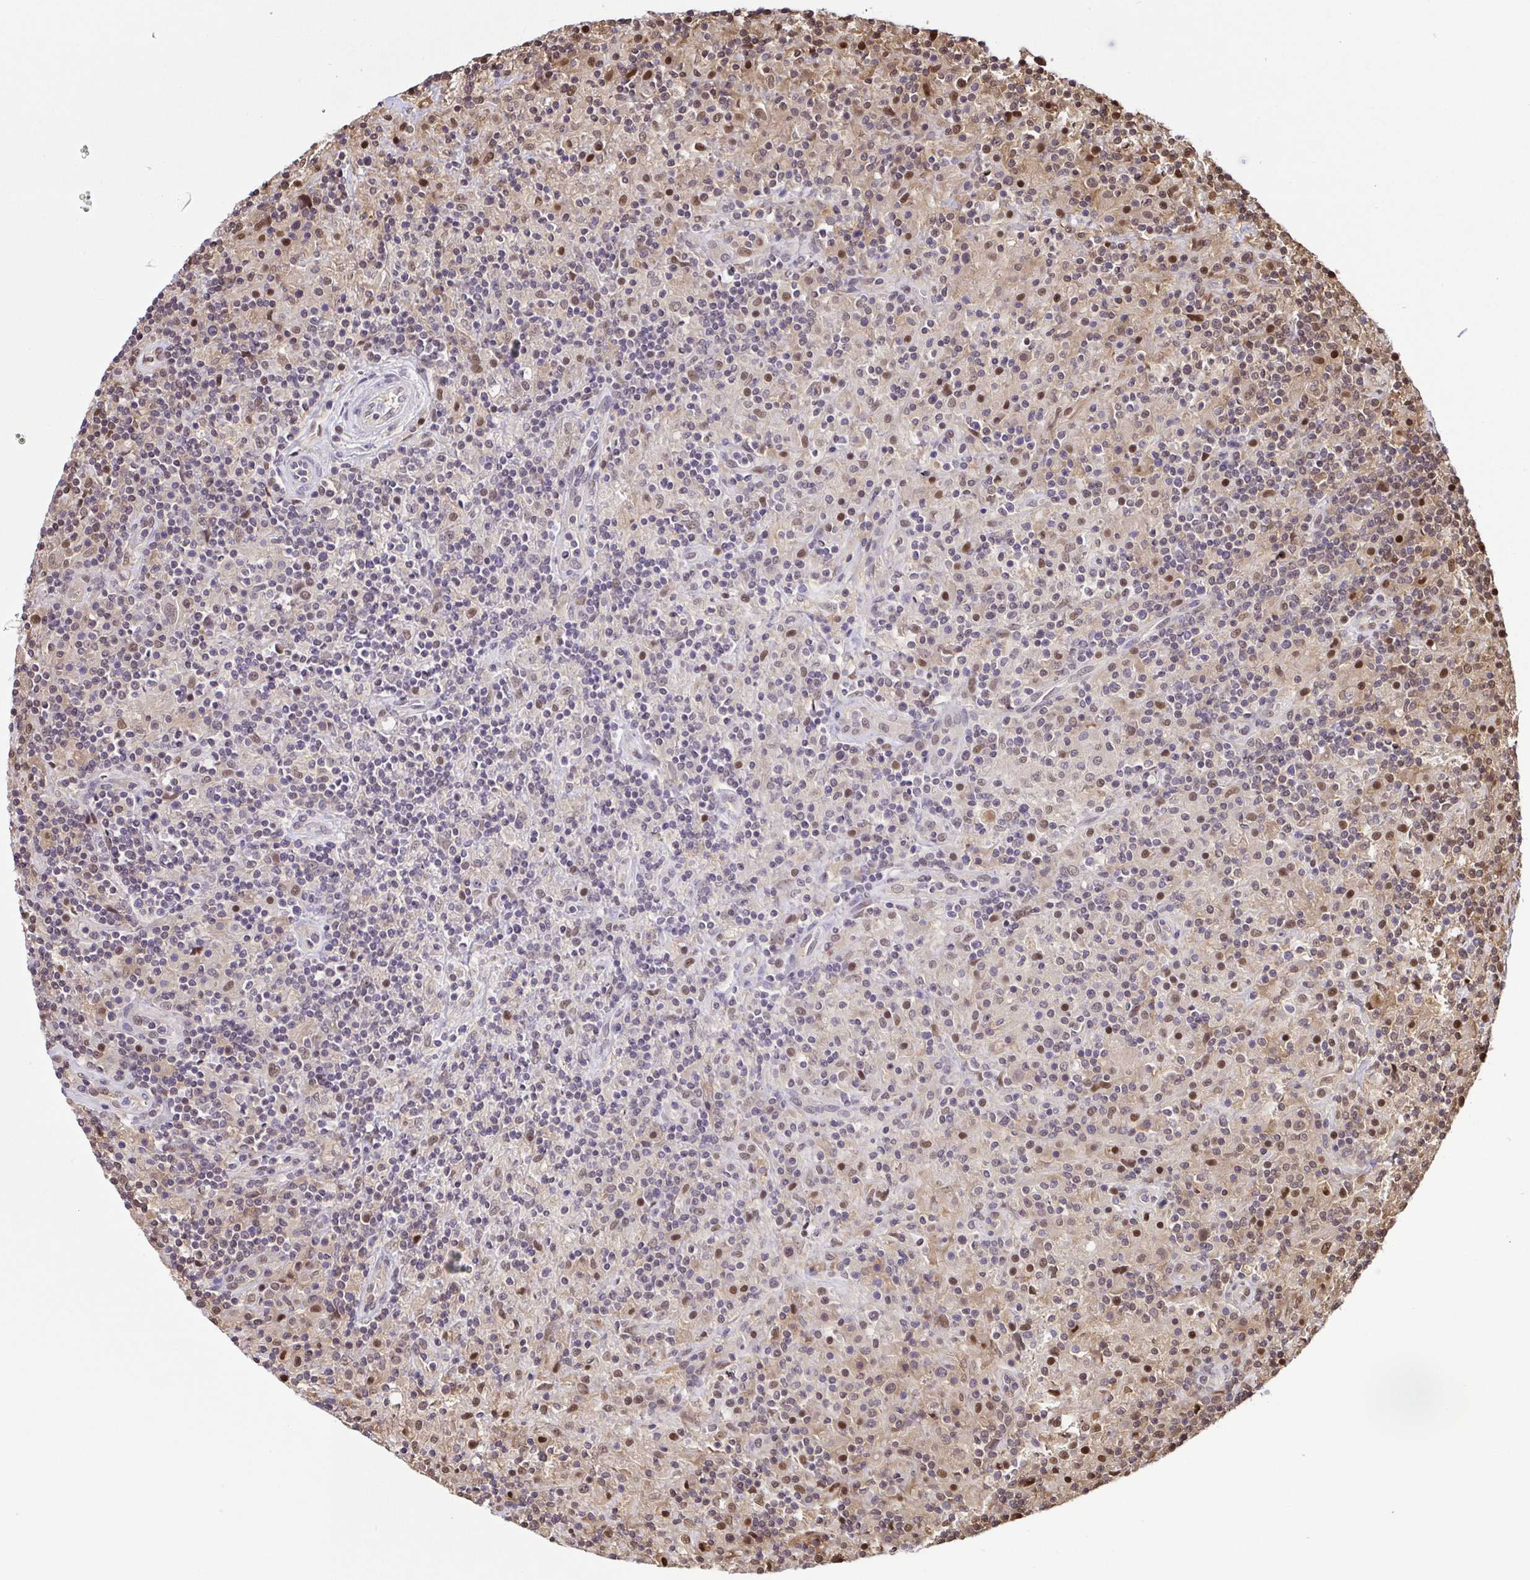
{"staining": {"intensity": "weak", "quantity": ">75%", "location": "nuclear"}, "tissue": "lymphoma", "cell_type": "Tumor cells", "image_type": "cancer", "snomed": [{"axis": "morphology", "description": "Hodgkin's disease, NOS"}, {"axis": "topography", "description": "Lymph node"}], "caption": "This is an image of immunohistochemistry (IHC) staining of Hodgkin's disease, which shows weak expression in the nuclear of tumor cells.", "gene": "PSMB9", "patient": {"sex": "male", "age": 70}}